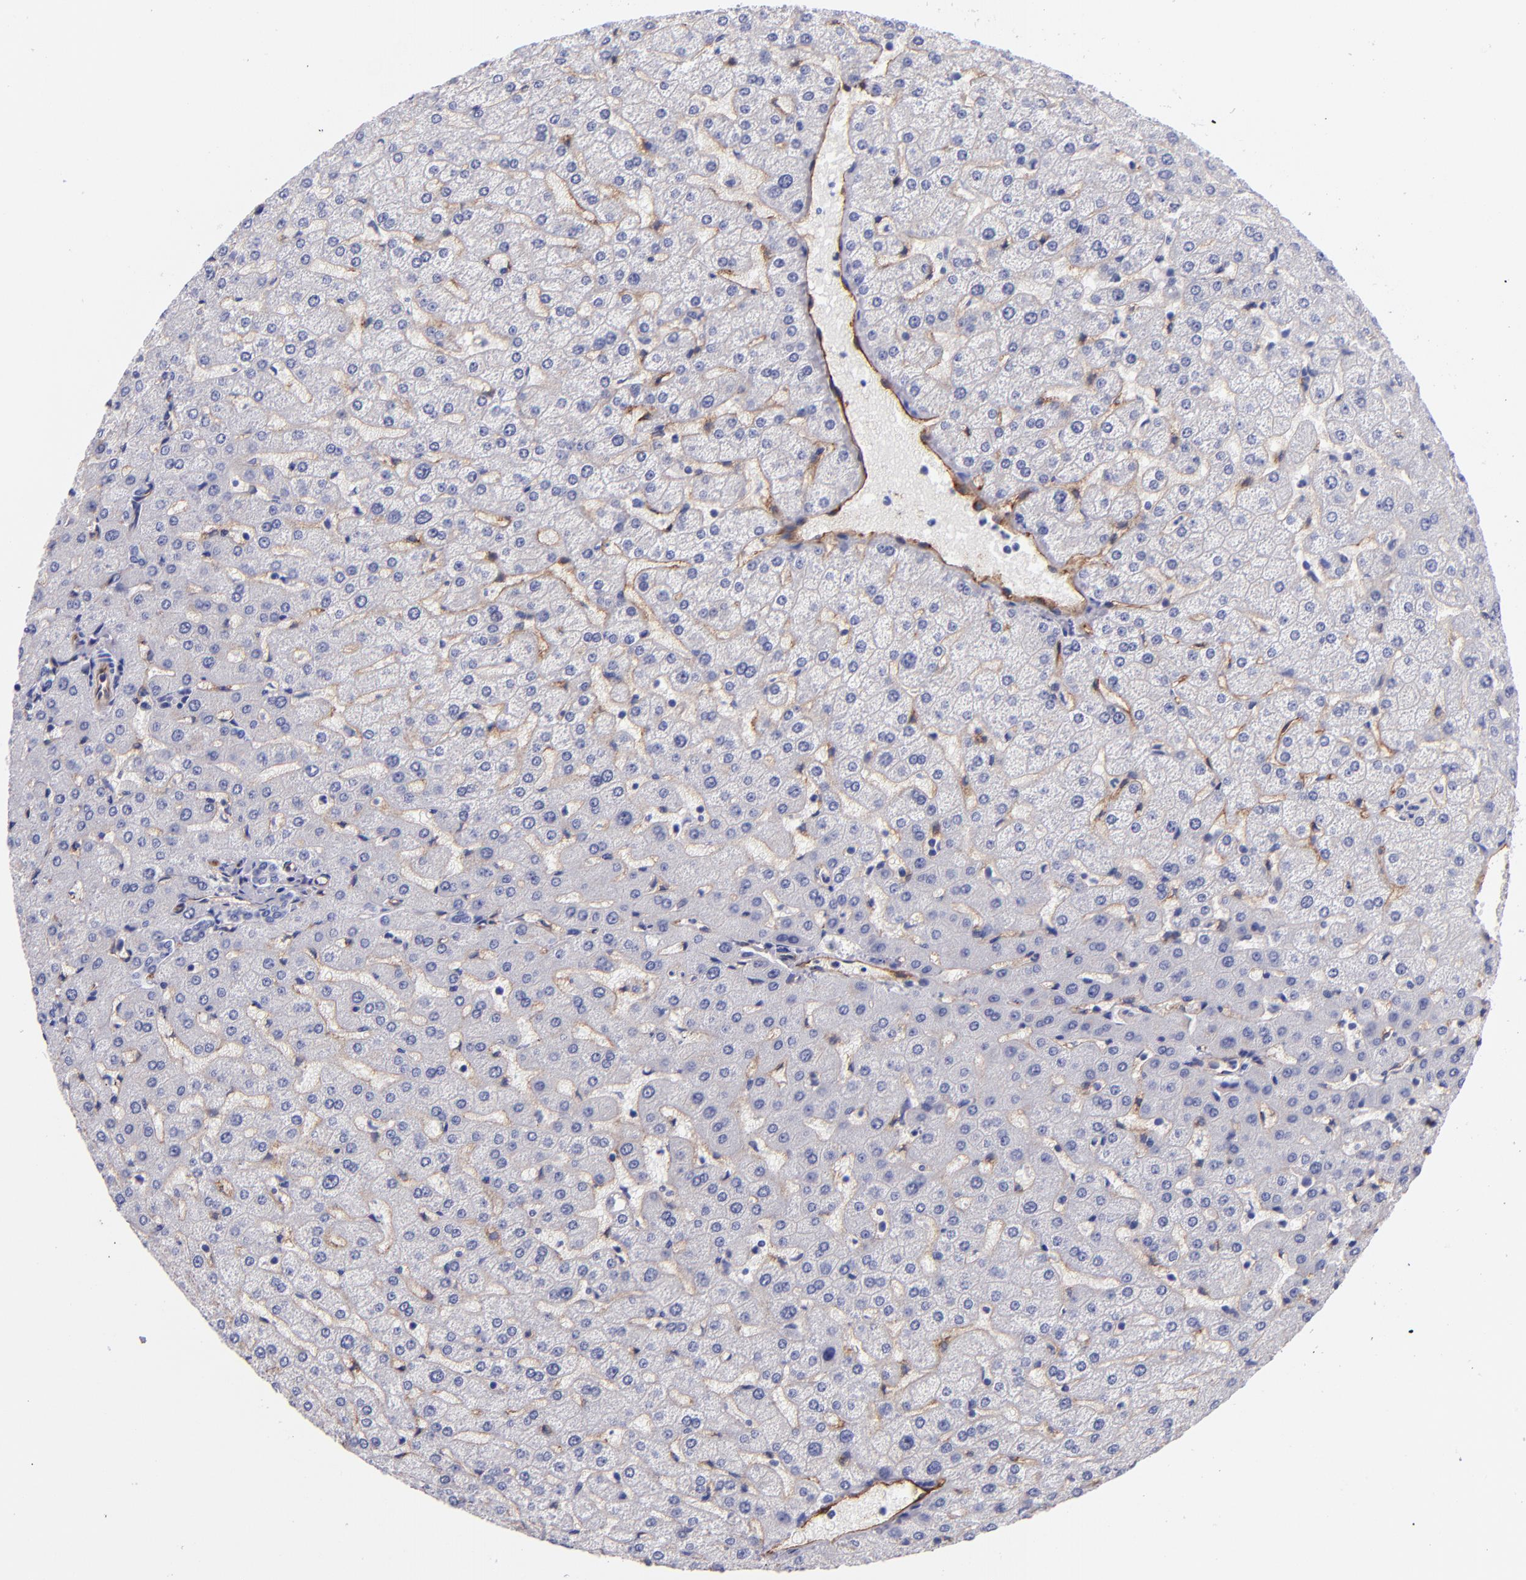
{"staining": {"intensity": "negative", "quantity": "none", "location": "none"}, "tissue": "liver", "cell_type": "Cholangiocytes", "image_type": "normal", "snomed": [{"axis": "morphology", "description": "Normal tissue, NOS"}, {"axis": "morphology", "description": "Fibrosis, NOS"}, {"axis": "topography", "description": "Liver"}], "caption": "A photomicrograph of liver stained for a protein demonstrates no brown staining in cholangiocytes.", "gene": "NOS3", "patient": {"sex": "female", "age": 29}}